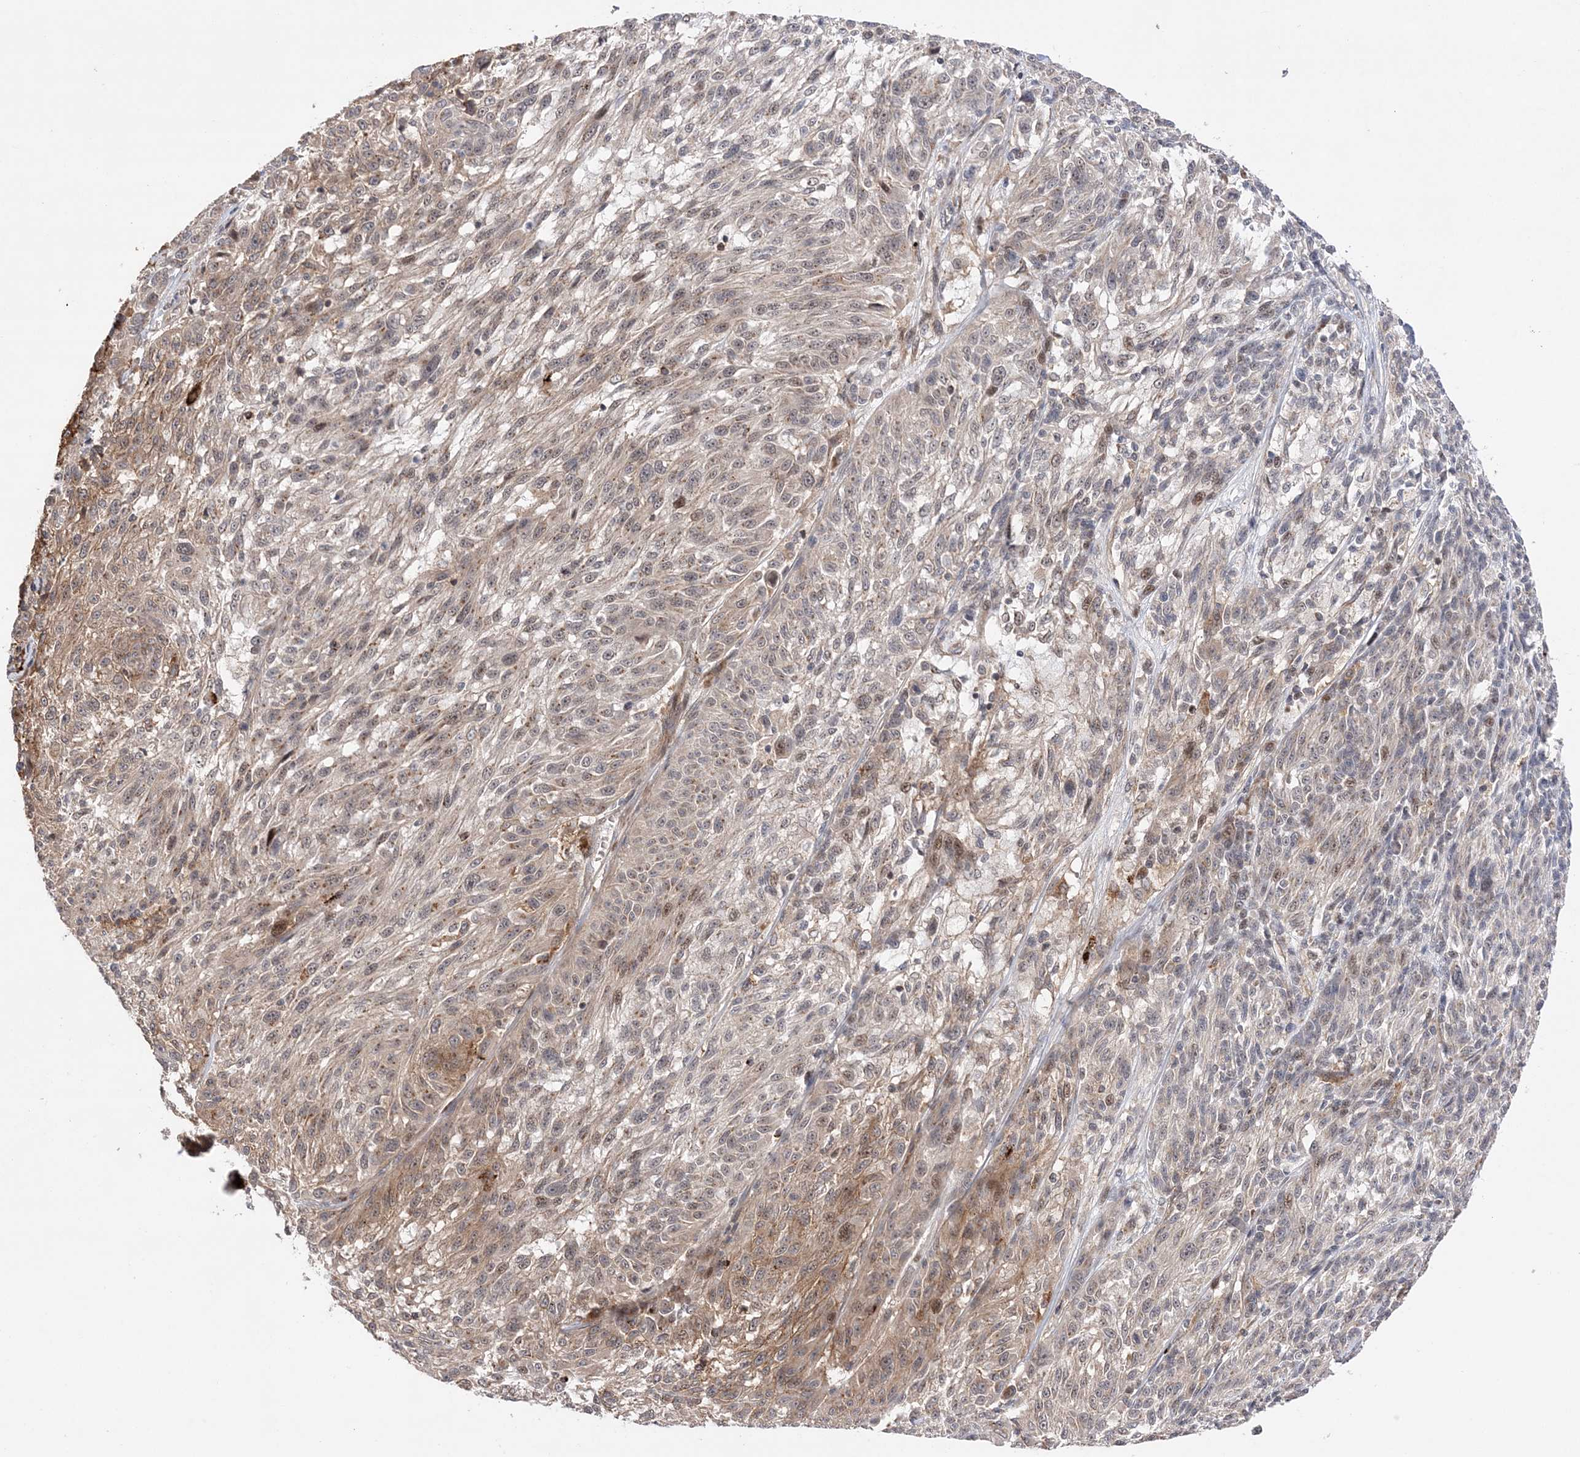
{"staining": {"intensity": "weak", "quantity": "25%-75%", "location": "cytoplasmic/membranous"}, "tissue": "melanoma", "cell_type": "Tumor cells", "image_type": "cancer", "snomed": [{"axis": "morphology", "description": "Malignant melanoma, NOS"}, {"axis": "topography", "description": "Skin"}], "caption": "The histopathology image shows staining of malignant melanoma, revealing weak cytoplasmic/membranous protein staining (brown color) within tumor cells.", "gene": "ANAPC15", "patient": {"sex": "male", "age": 53}}